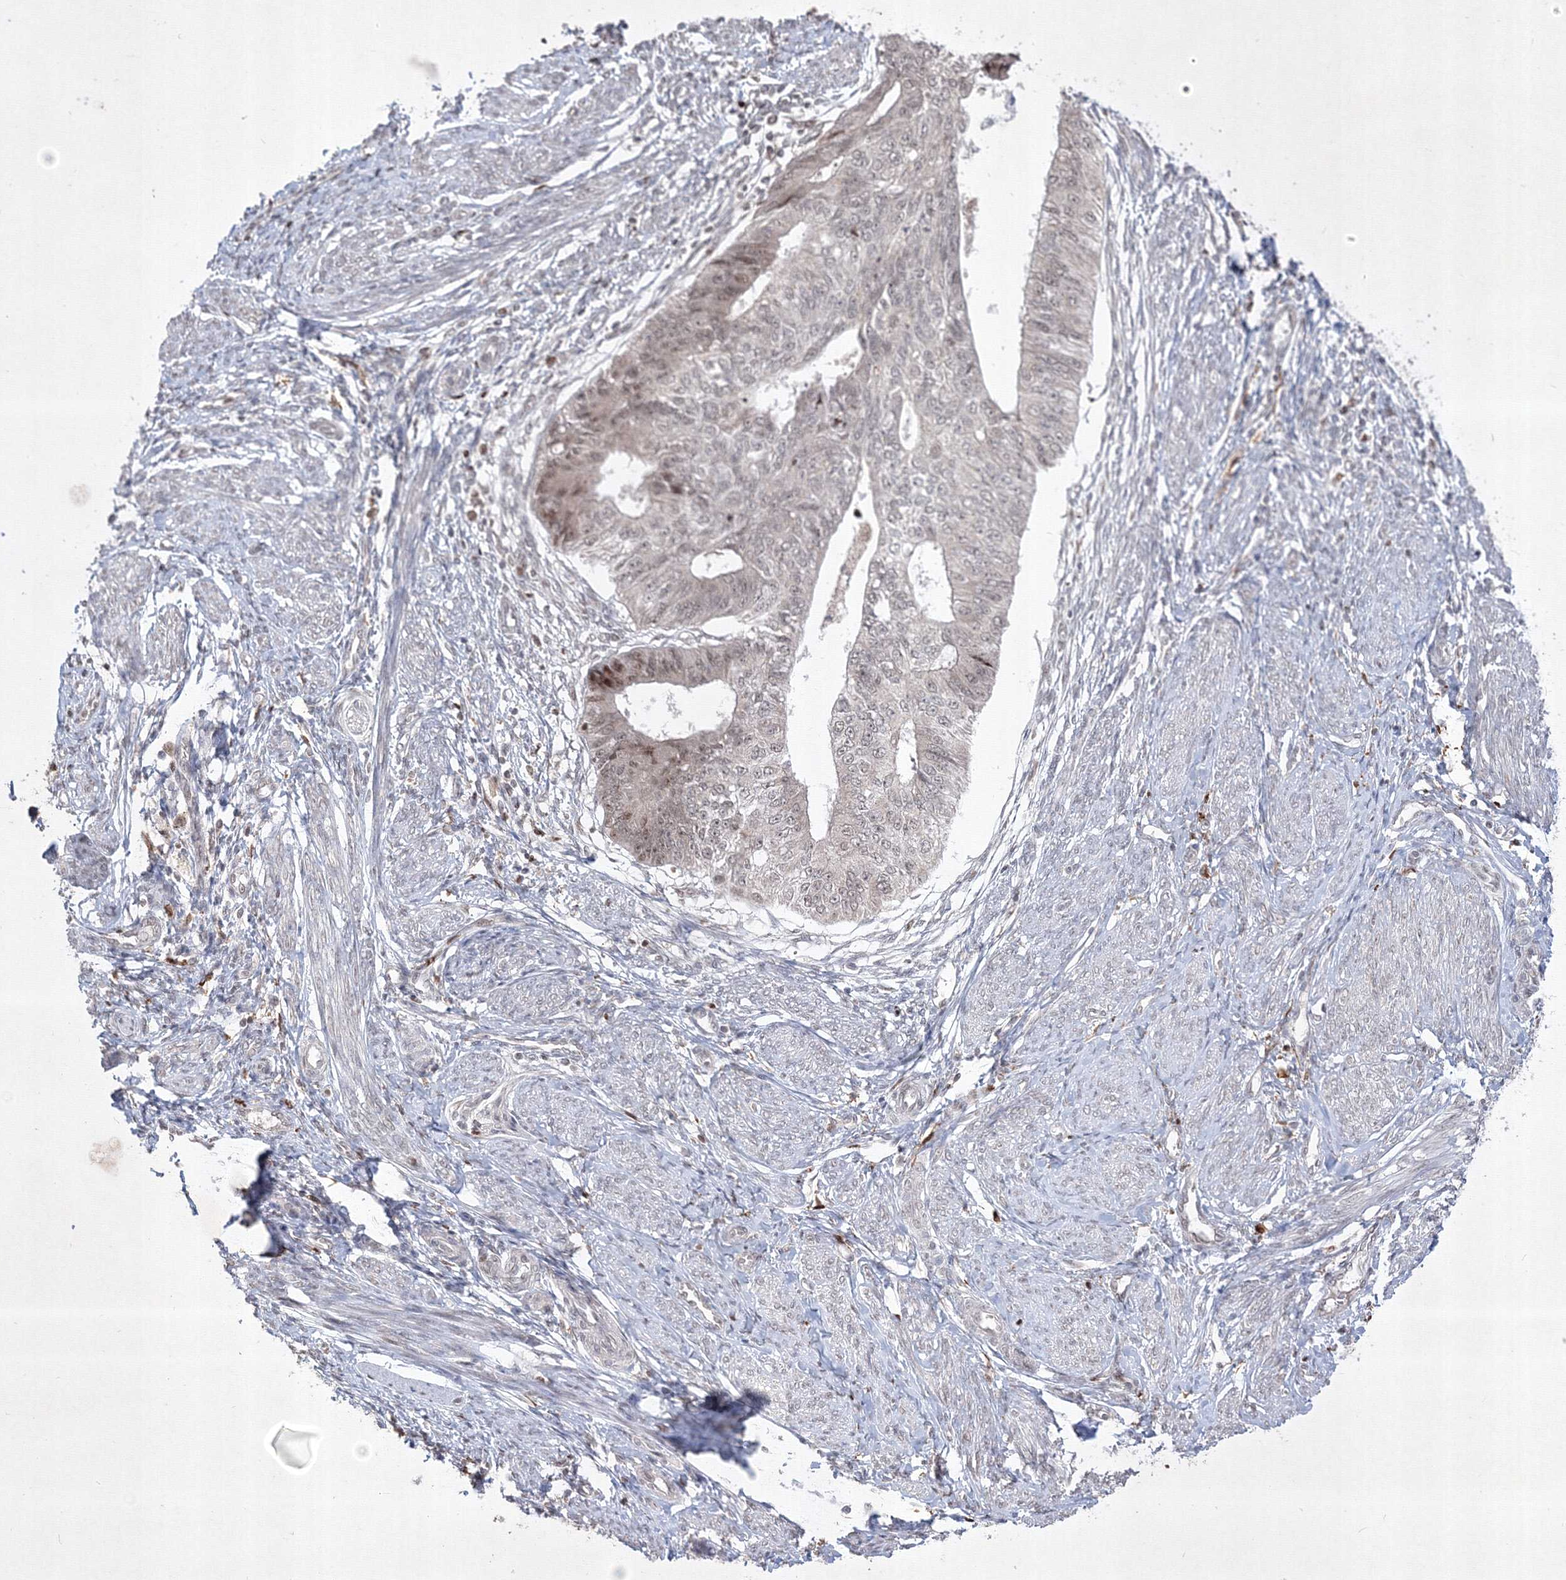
{"staining": {"intensity": "weak", "quantity": "25%-75%", "location": "nuclear"}, "tissue": "endometrial cancer", "cell_type": "Tumor cells", "image_type": "cancer", "snomed": [{"axis": "morphology", "description": "Adenocarcinoma, NOS"}, {"axis": "topography", "description": "Endometrium"}], "caption": "A brown stain labels weak nuclear staining of a protein in human endometrial cancer (adenocarcinoma) tumor cells.", "gene": "TAB1", "patient": {"sex": "female", "age": 32}}